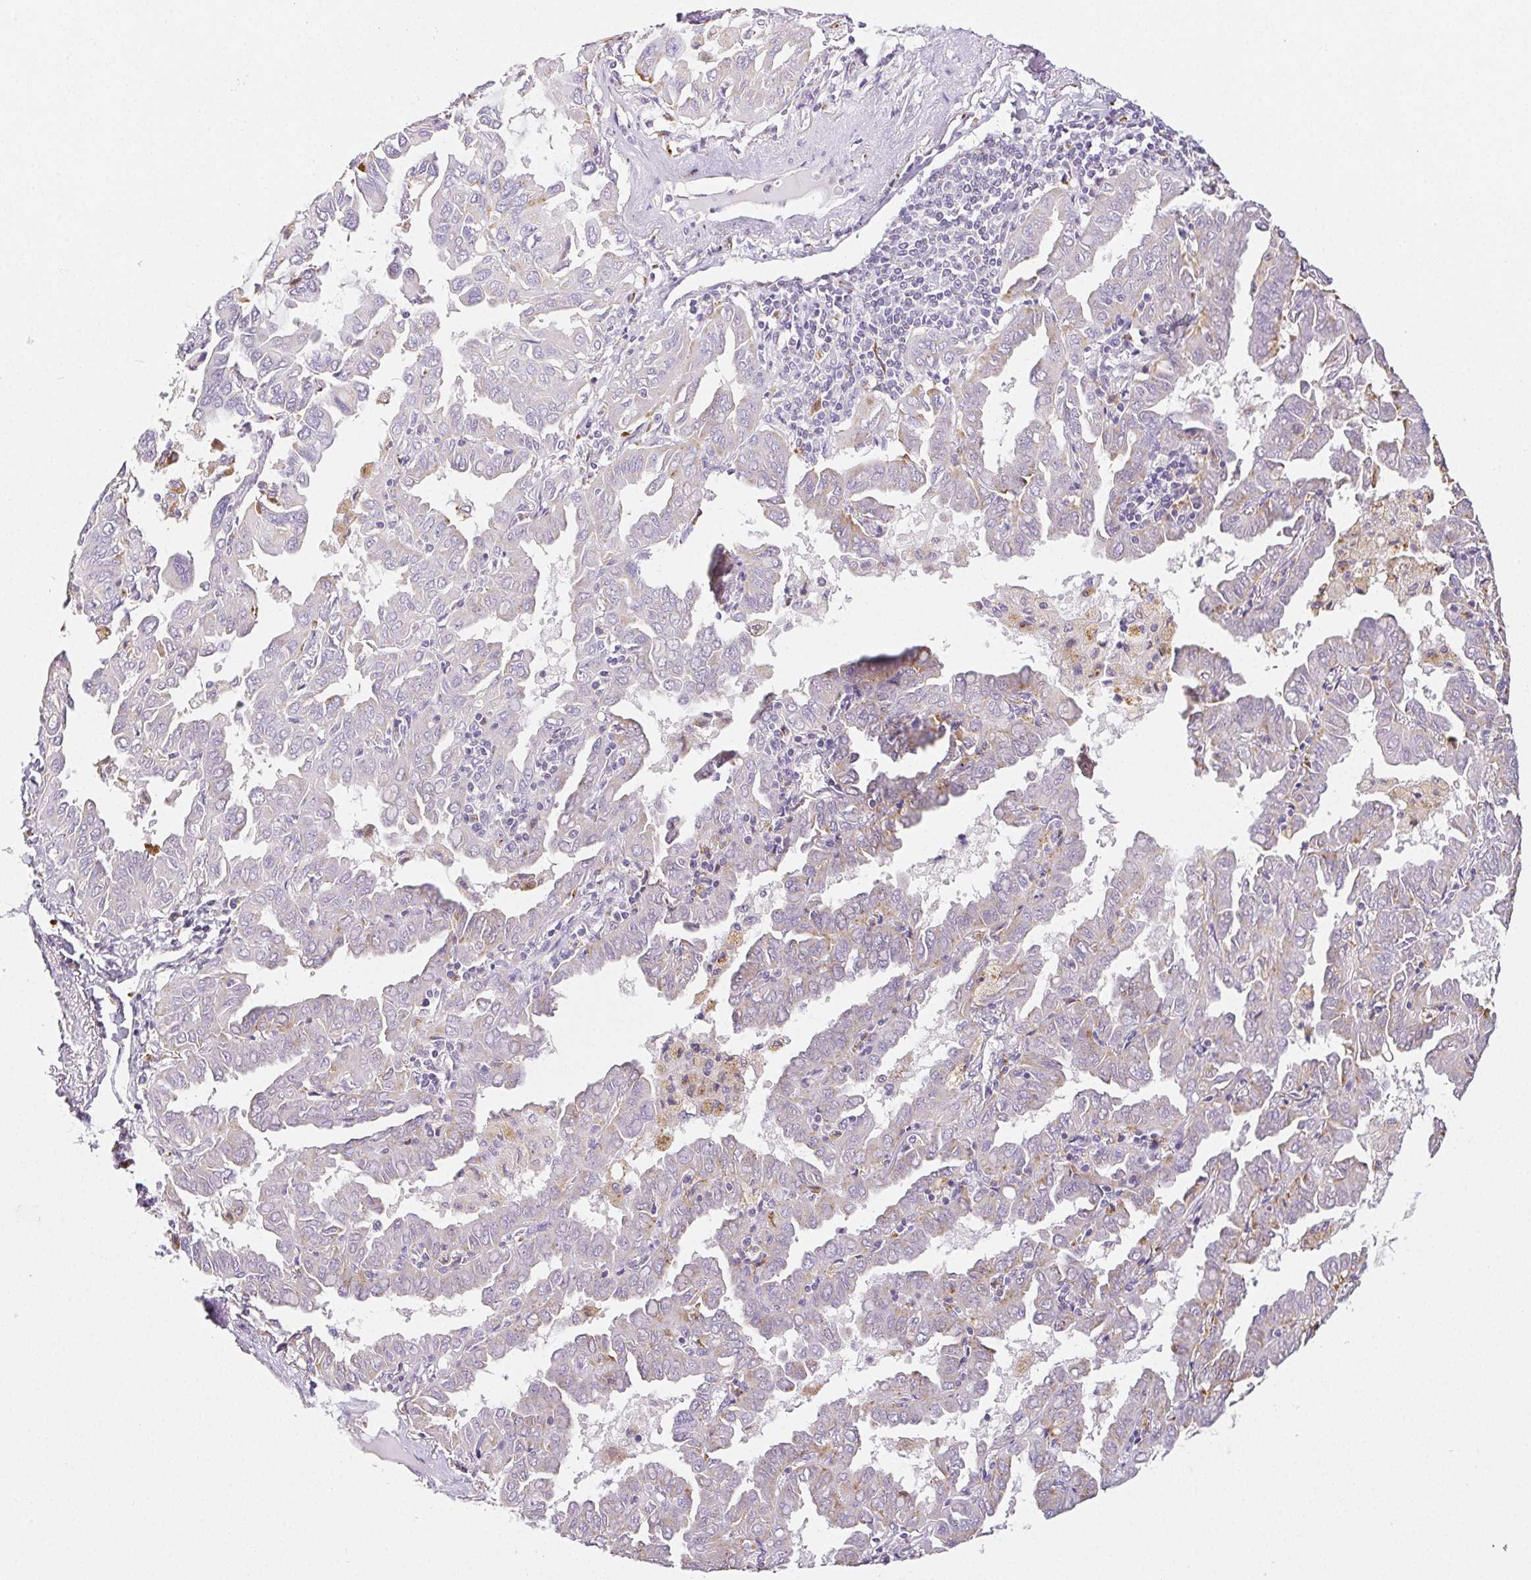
{"staining": {"intensity": "negative", "quantity": "none", "location": "none"}, "tissue": "lung cancer", "cell_type": "Tumor cells", "image_type": "cancer", "snomed": [{"axis": "morphology", "description": "Adenocarcinoma, NOS"}, {"axis": "topography", "description": "Lung"}], "caption": "IHC of human adenocarcinoma (lung) exhibits no staining in tumor cells.", "gene": "LIPA", "patient": {"sex": "male", "age": 64}}